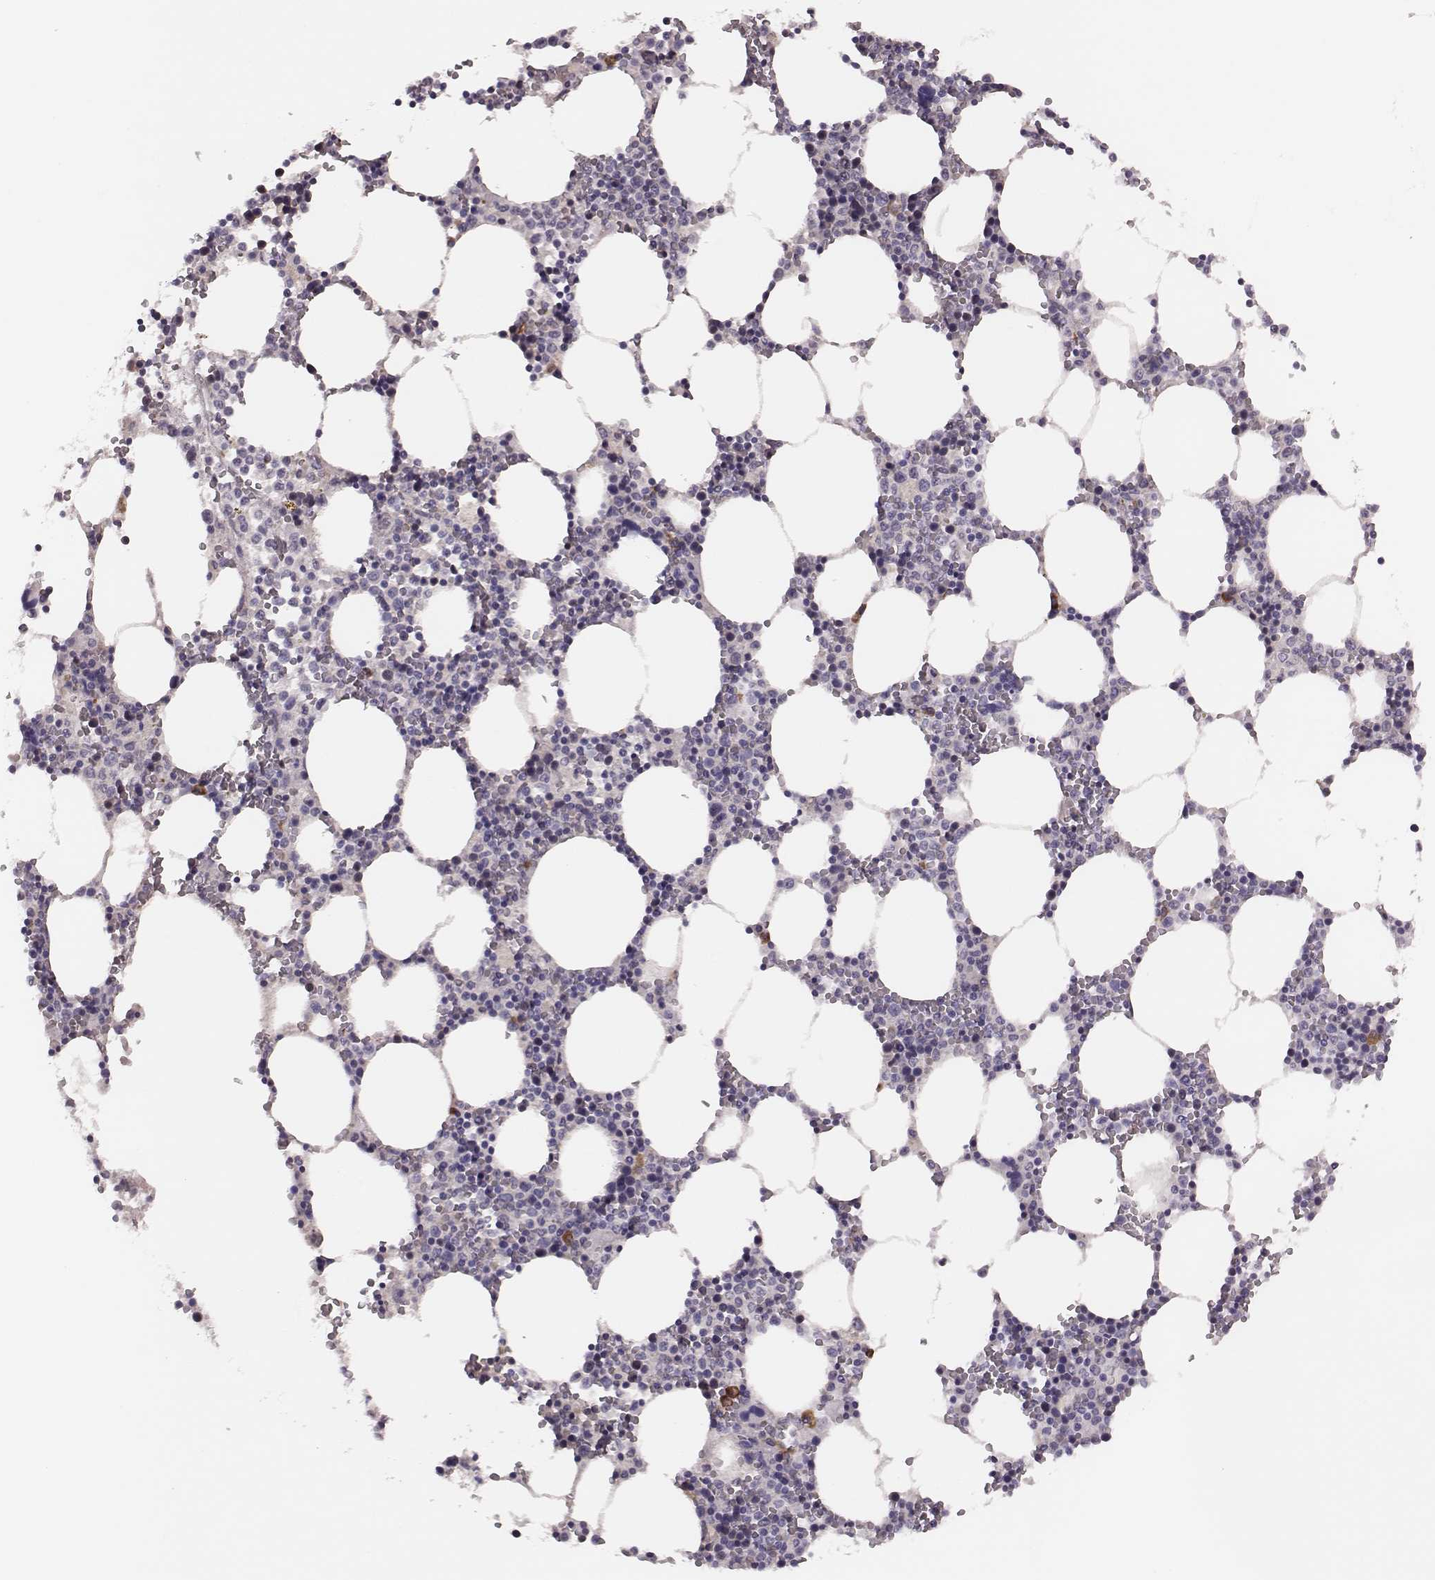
{"staining": {"intensity": "moderate", "quantity": "<25%", "location": "cytoplasmic/membranous,nuclear"}, "tissue": "bone marrow", "cell_type": "Hematopoietic cells", "image_type": "normal", "snomed": [{"axis": "morphology", "description": "Normal tissue, NOS"}, {"axis": "topography", "description": "Bone marrow"}], "caption": "An IHC photomicrograph of unremarkable tissue is shown. Protein staining in brown highlights moderate cytoplasmic/membranous,nuclear positivity in bone marrow within hematopoietic cells.", "gene": "PBK", "patient": {"sex": "female", "age": 64}}